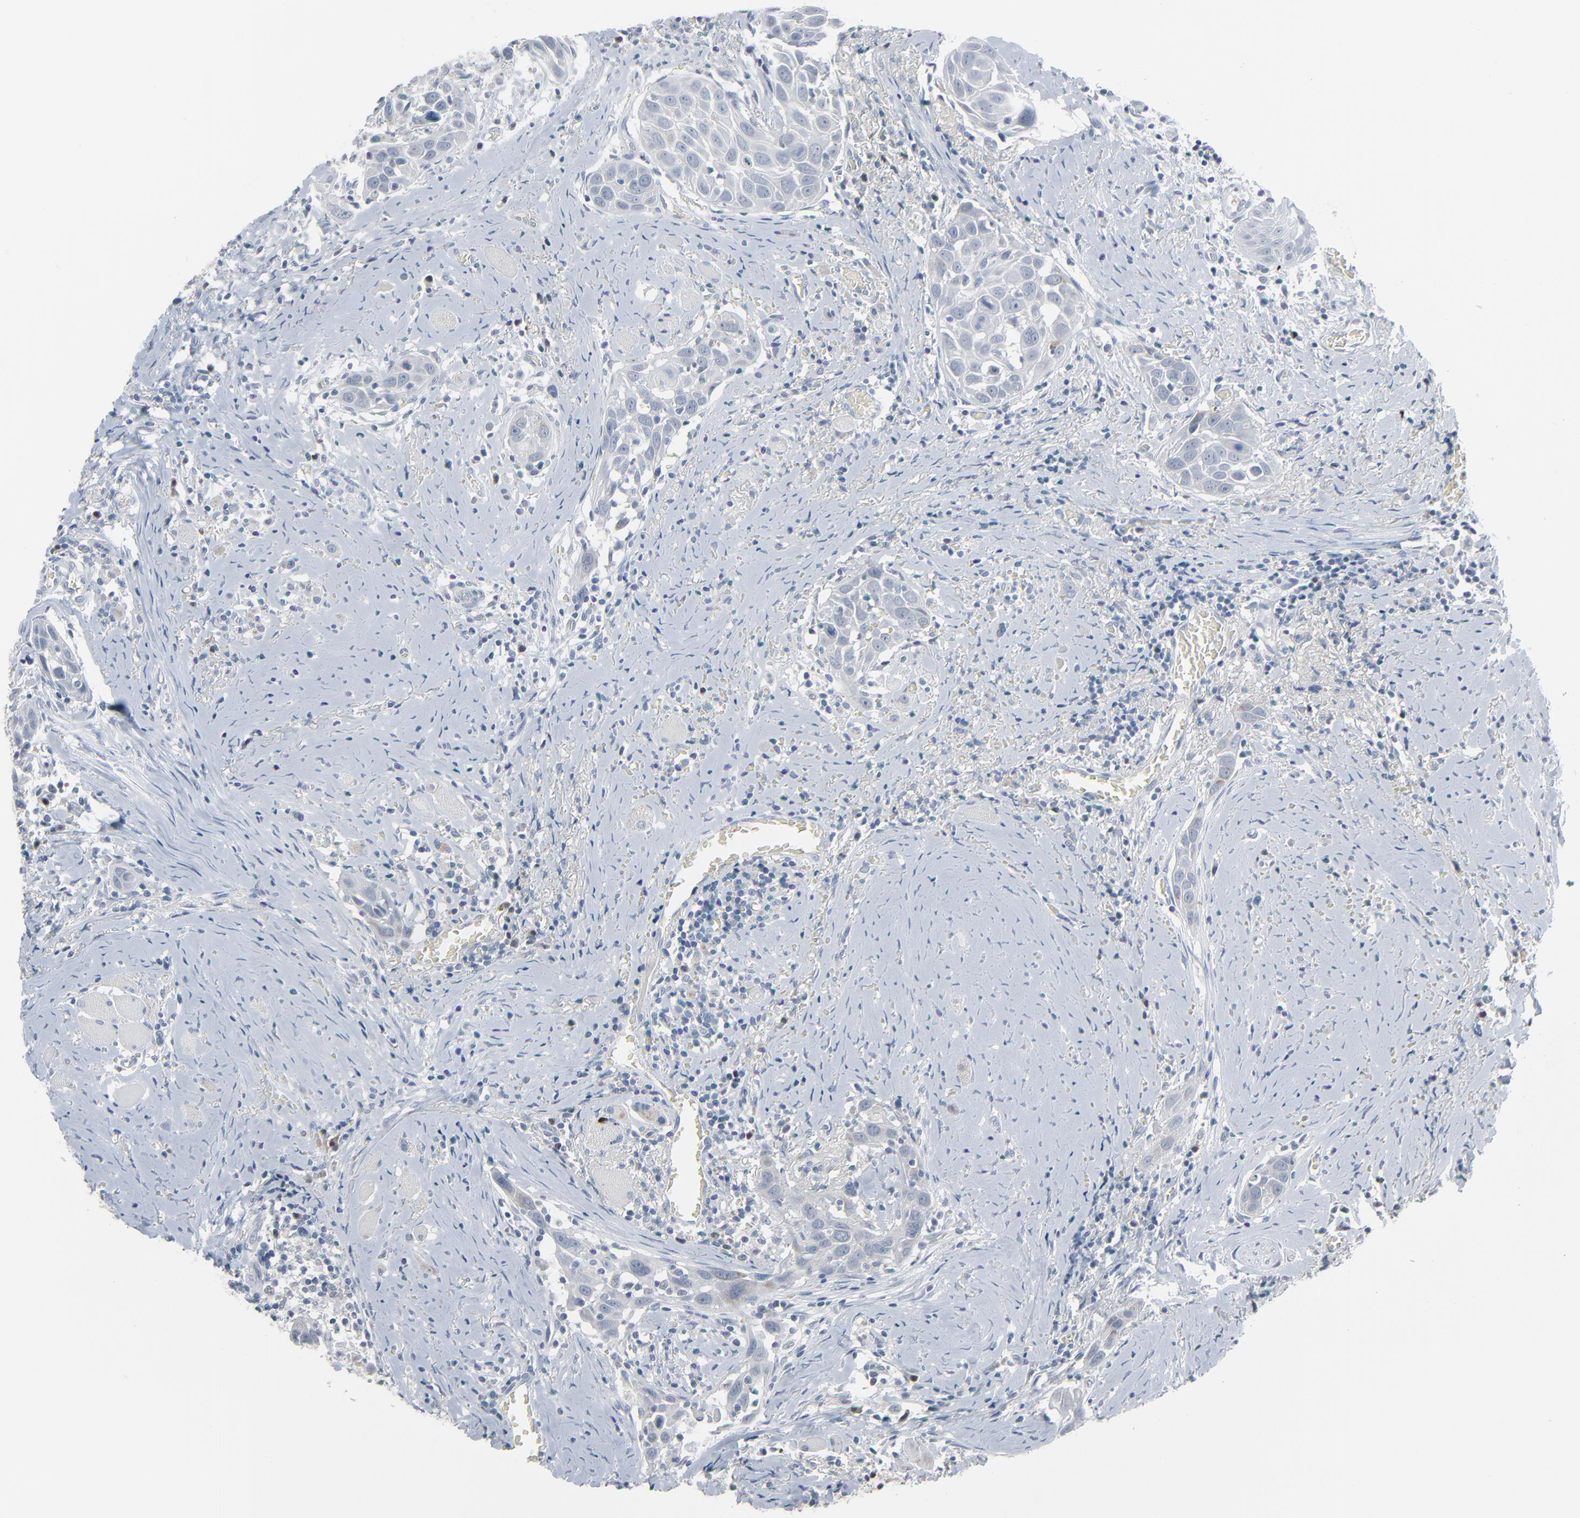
{"staining": {"intensity": "negative", "quantity": "none", "location": "none"}, "tissue": "head and neck cancer", "cell_type": "Tumor cells", "image_type": "cancer", "snomed": [{"axis": "morphology", "description": "Squamous cell carcinoma, NOS"}, {"axis": "topography", "description": "Oral tissue"}, {"axis": "topography", "description": "Head-Neck"}], "caption": "Immunohistochemical staining of head and neck cancer (squamous cell carcinoma) reveals no significant positivity in tumor cells.", "gene": "SAGE1", "patient": {"sex": "female", "age": 50}}